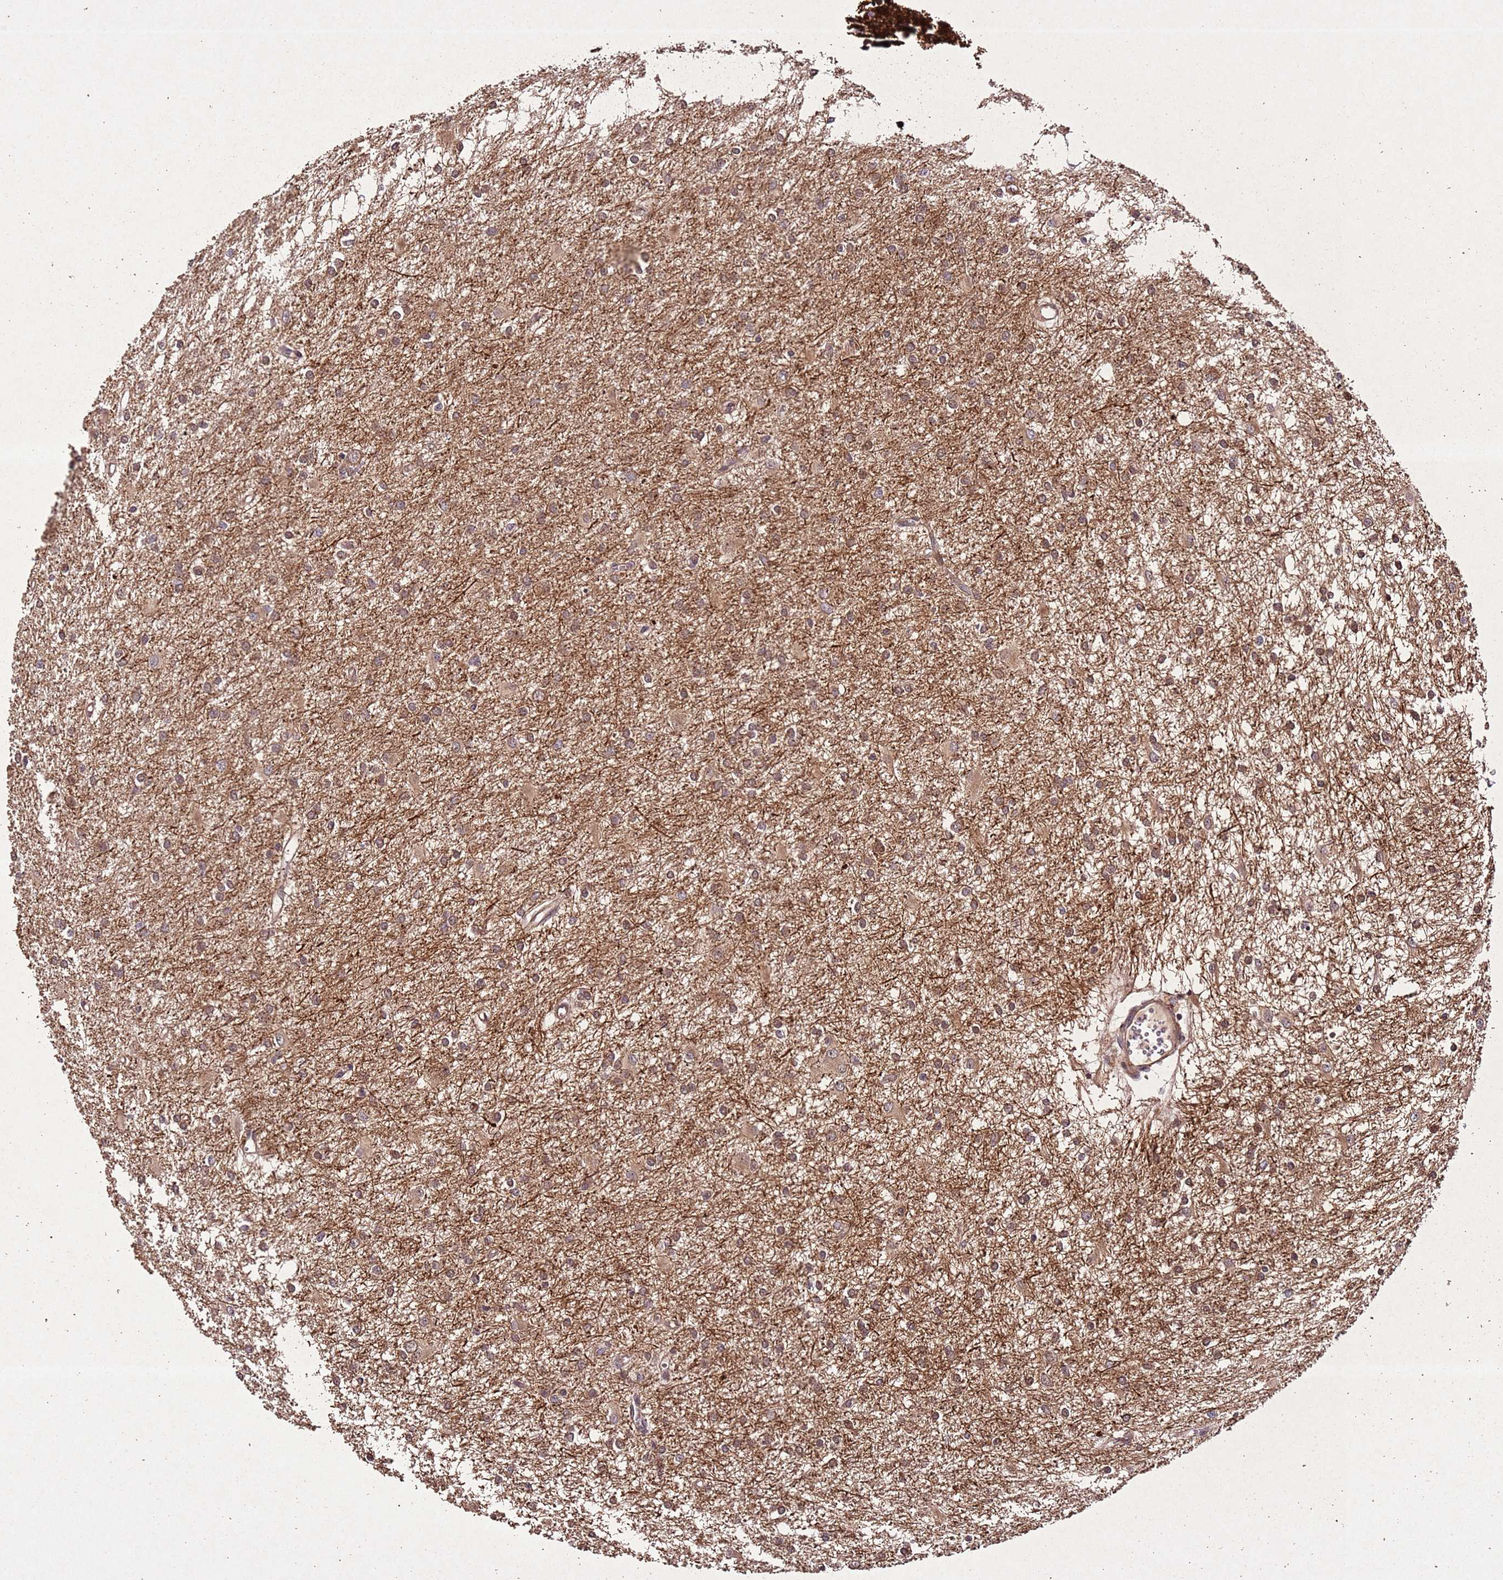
{"staining": {"intensity": "weak", "quantity": "25%-75%", "location": "cytoplasmic/membranous,nuclear"}, "tissue": "glioma", "cell_type": "Tumor cells", "image_type": "cancer", "snomed": [{"axis": "morphology", "description": "Glioma, malignant, High grade"}, {"axis": "topography", "description": "Brain"}], "caption": "IHC (DAB (3,3'-diaminobenzidine)) staining of human glioma exhibits weak cytoplasmic/membranous and nuclear protein staining in about 25%-75% of tumor cells.", "gene": "PTMA", "patient": {"sex": "female", "age": 50}}